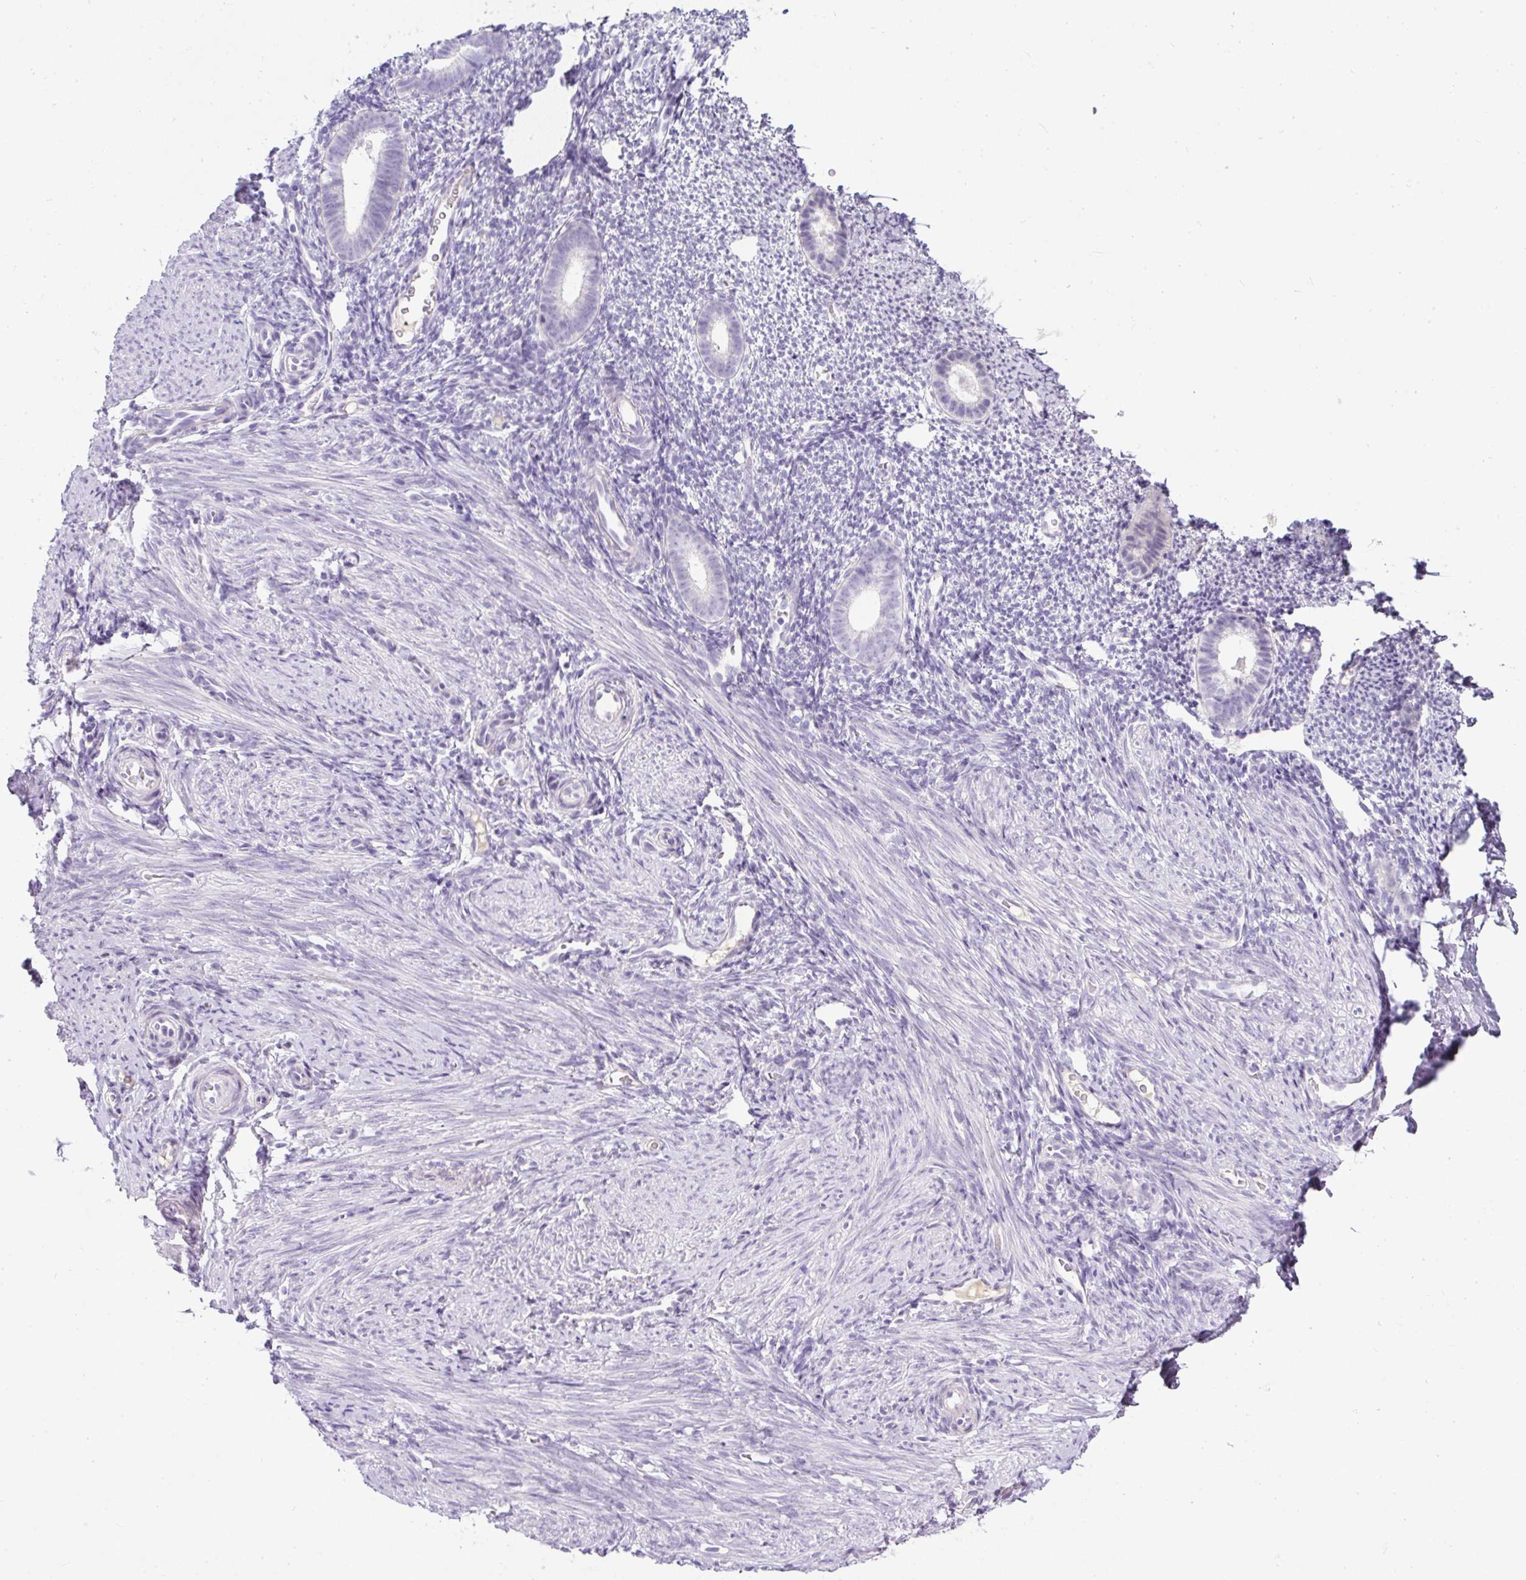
{"staining": {"intensity": "negative", "quantity": "none", "location": "none"}, "tissue": "endometrium", "cell_type": "Cells in endometrial stroma", "image_type": "normal", "snomed": [{"axis": "morphology", "description": "Normal tissue, NOS"}, {"axis": "topography", "description": "Endometrium"}], "caption": "Endometrium was stained to show a protein in brown. There is no significant staining in cells in endometrial stroma. (Immunohistochemistry (ihc), brightfield microscopy, high magnification).", "gene": "COL9A2", "patient": {"sex": "female", "age": 39}}